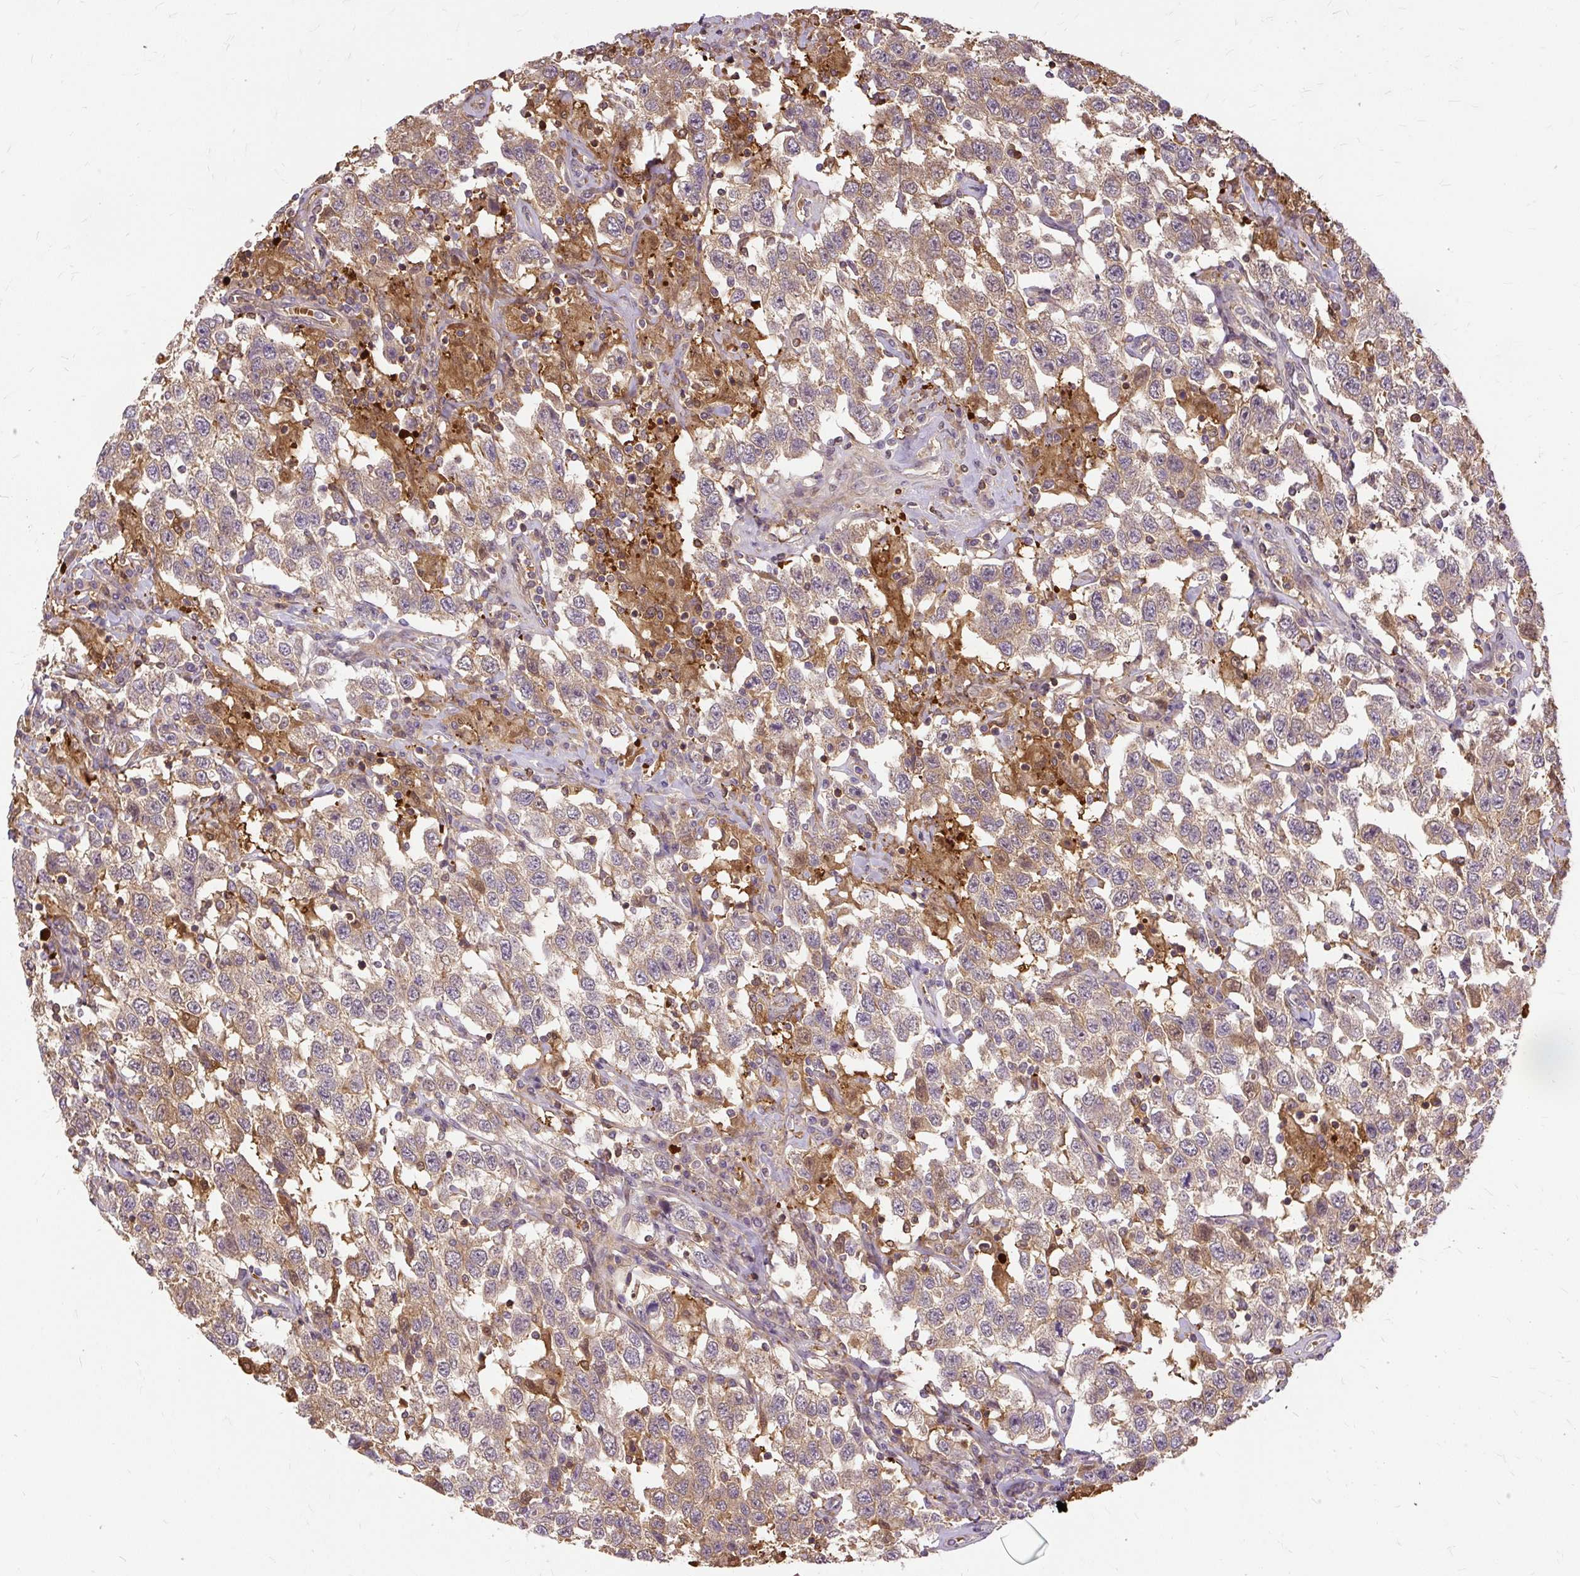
{"staining": {"intensity": "weak", "quantity": "25%-75%", "location": "cytoplasmic/membranous"}, "tissue": "testis cancer", "cell_type": "Tumor cells", "image_type": "cancer", "snomed": [{"axis": "morphology", "description": "Seminoma, NOS"}, {"axis": "topography", "description": "Testis"}], "caption": "Protein expression analysis of human testis cancer reveals weak cytoplasmic/membranous staining in about 25%-75% of tumor cells.", "gene": "AP5S1", "patient": {"sex": "male", "age": 41}}